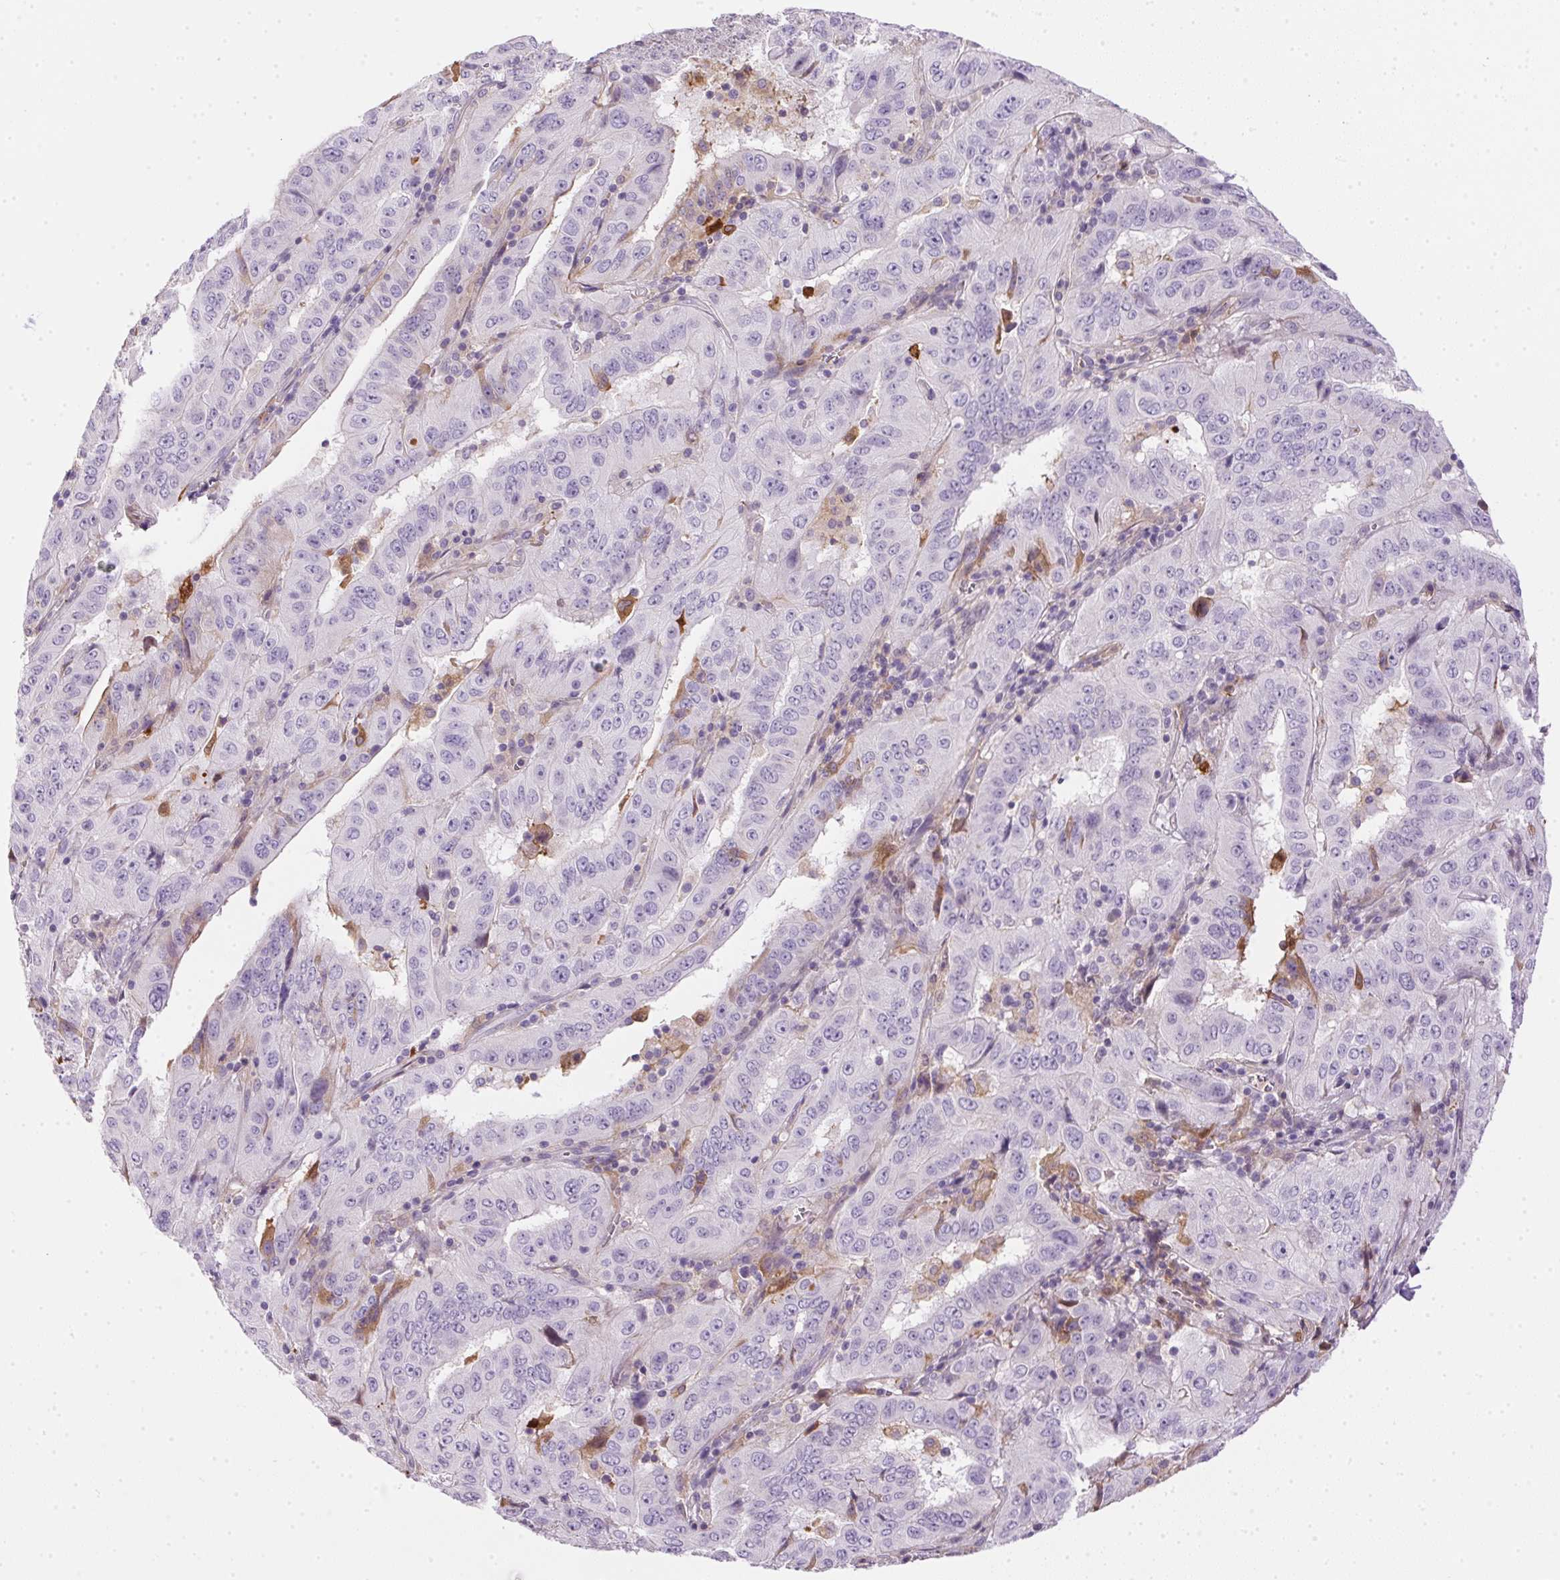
{"staining": {"intensity": "negative", "quantity": "none", "location": "none"}, "tissue": "pancreatic cancer", "cell_type": "Tumor cells", "image_type": "cancer", "snomed": [{"axis": "morphology", "description": "Adenocarcinoma, NOS"}, {"axis": "topography", "description": "Pancreas"}], "caption": "There is no significant positivity in tumor cells of pancreatic adenocarcinoma. The staining is performed using DAB brown chromogen with nuclei counter-stained in using hematoxylin.", "gene": "ORM1", "patient": {"sex": "male", "age": 63}}